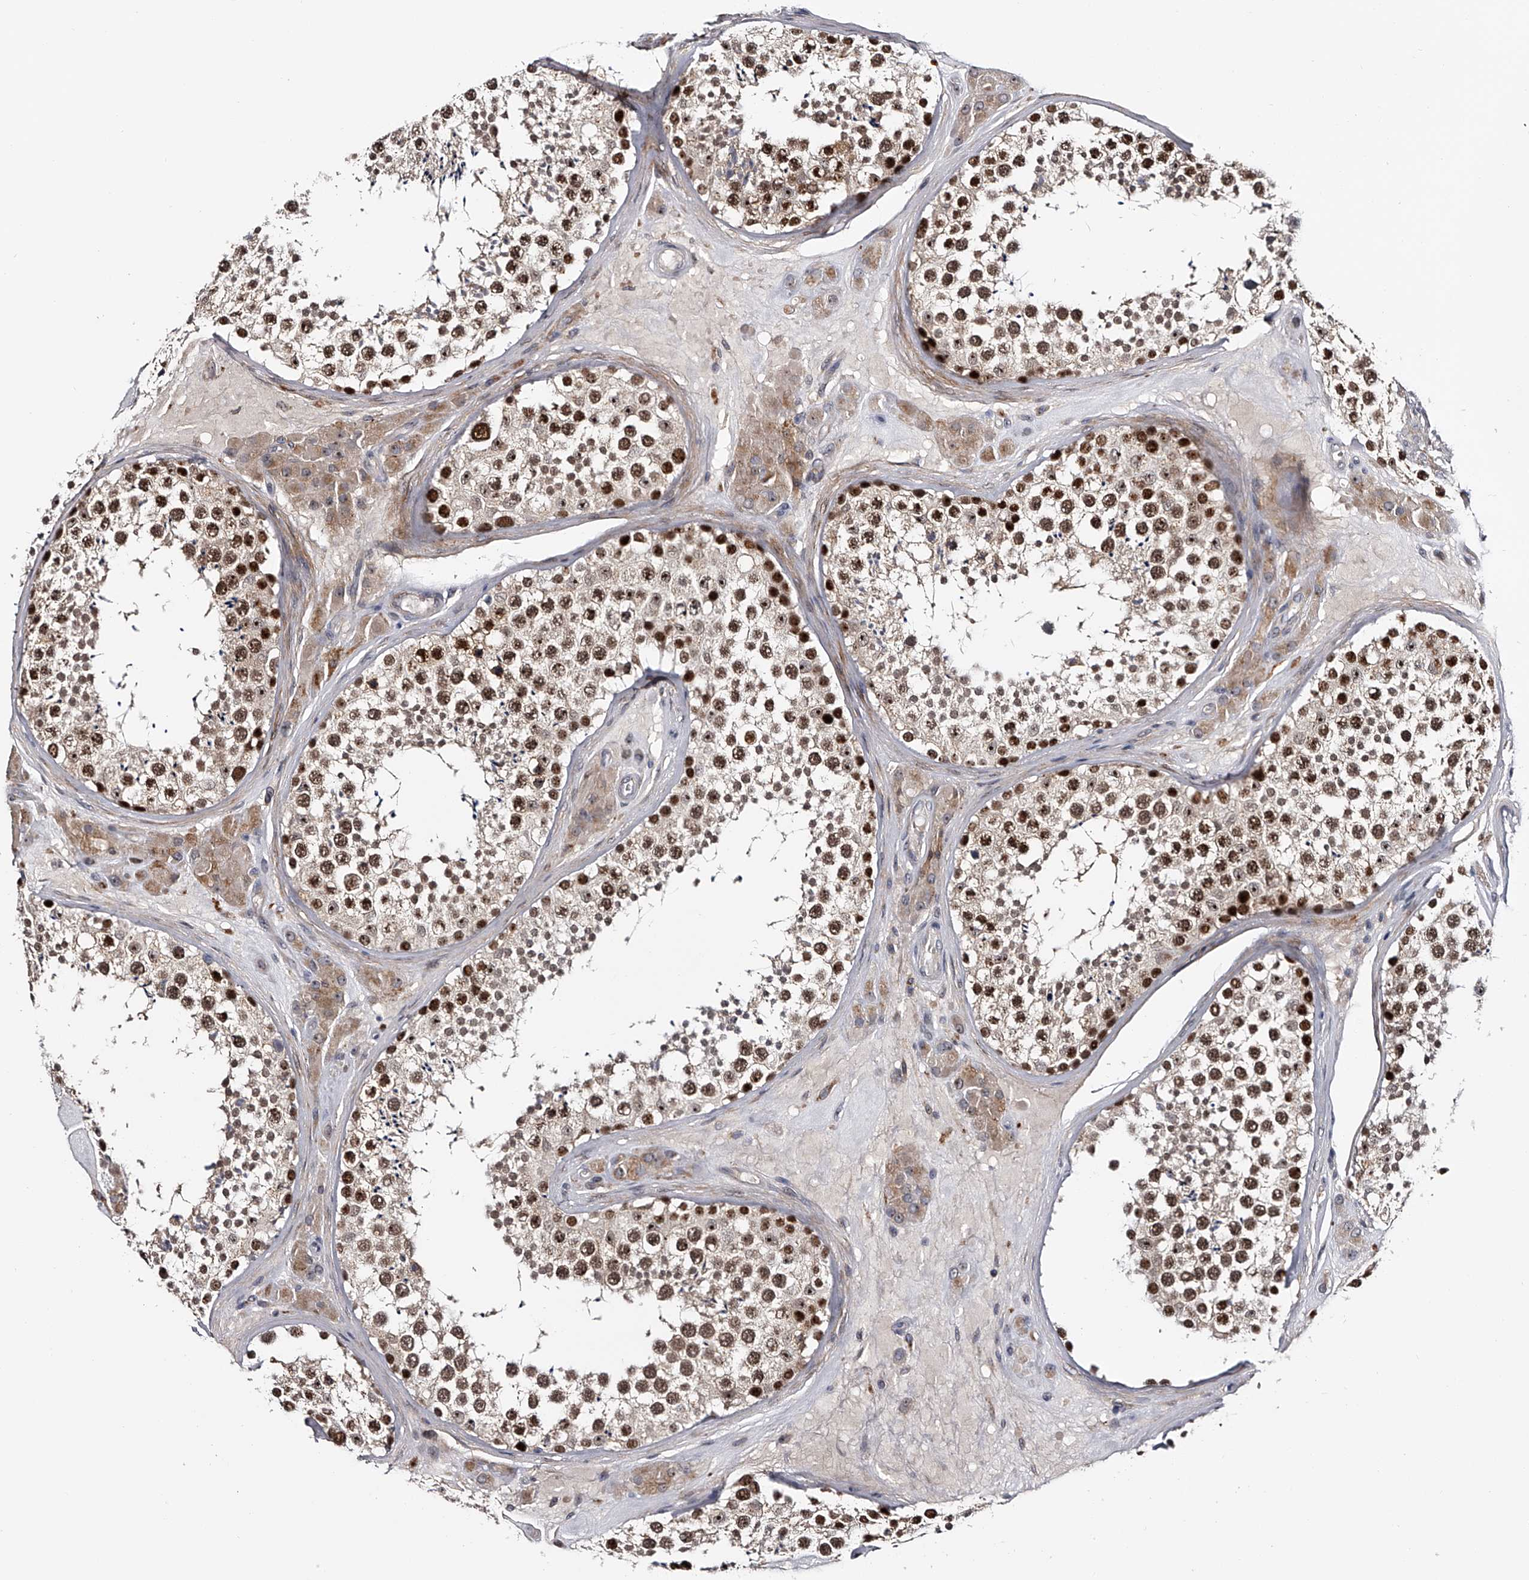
{"staining": {"intensity": "strong", "quantity": "25%-75%", "location": "nuclear"}, "tissue": "testis", "cell_type": "Cells in seminiferous ducts", "image_type": "normal", "snomed": [{"axis": "morphology", "description": "Normal tissue, NOS"}, {"axis": "topography", "description": "Testis"}], "caption": "DAB (3,3'-diaminobenzidine) immunohistochemical staining of normal human testis reveals strong nuclear protein staining in approximately 25%-75% of cells in seminiferous ducts. Using DAB (3,3'-diaminobenzidine) (brown) and hematoxylin (blue) stains, captured at high magnification using brightfield microscopy.", "gene": "MDN1", "patient": {"sex": "male", "age": 46}}